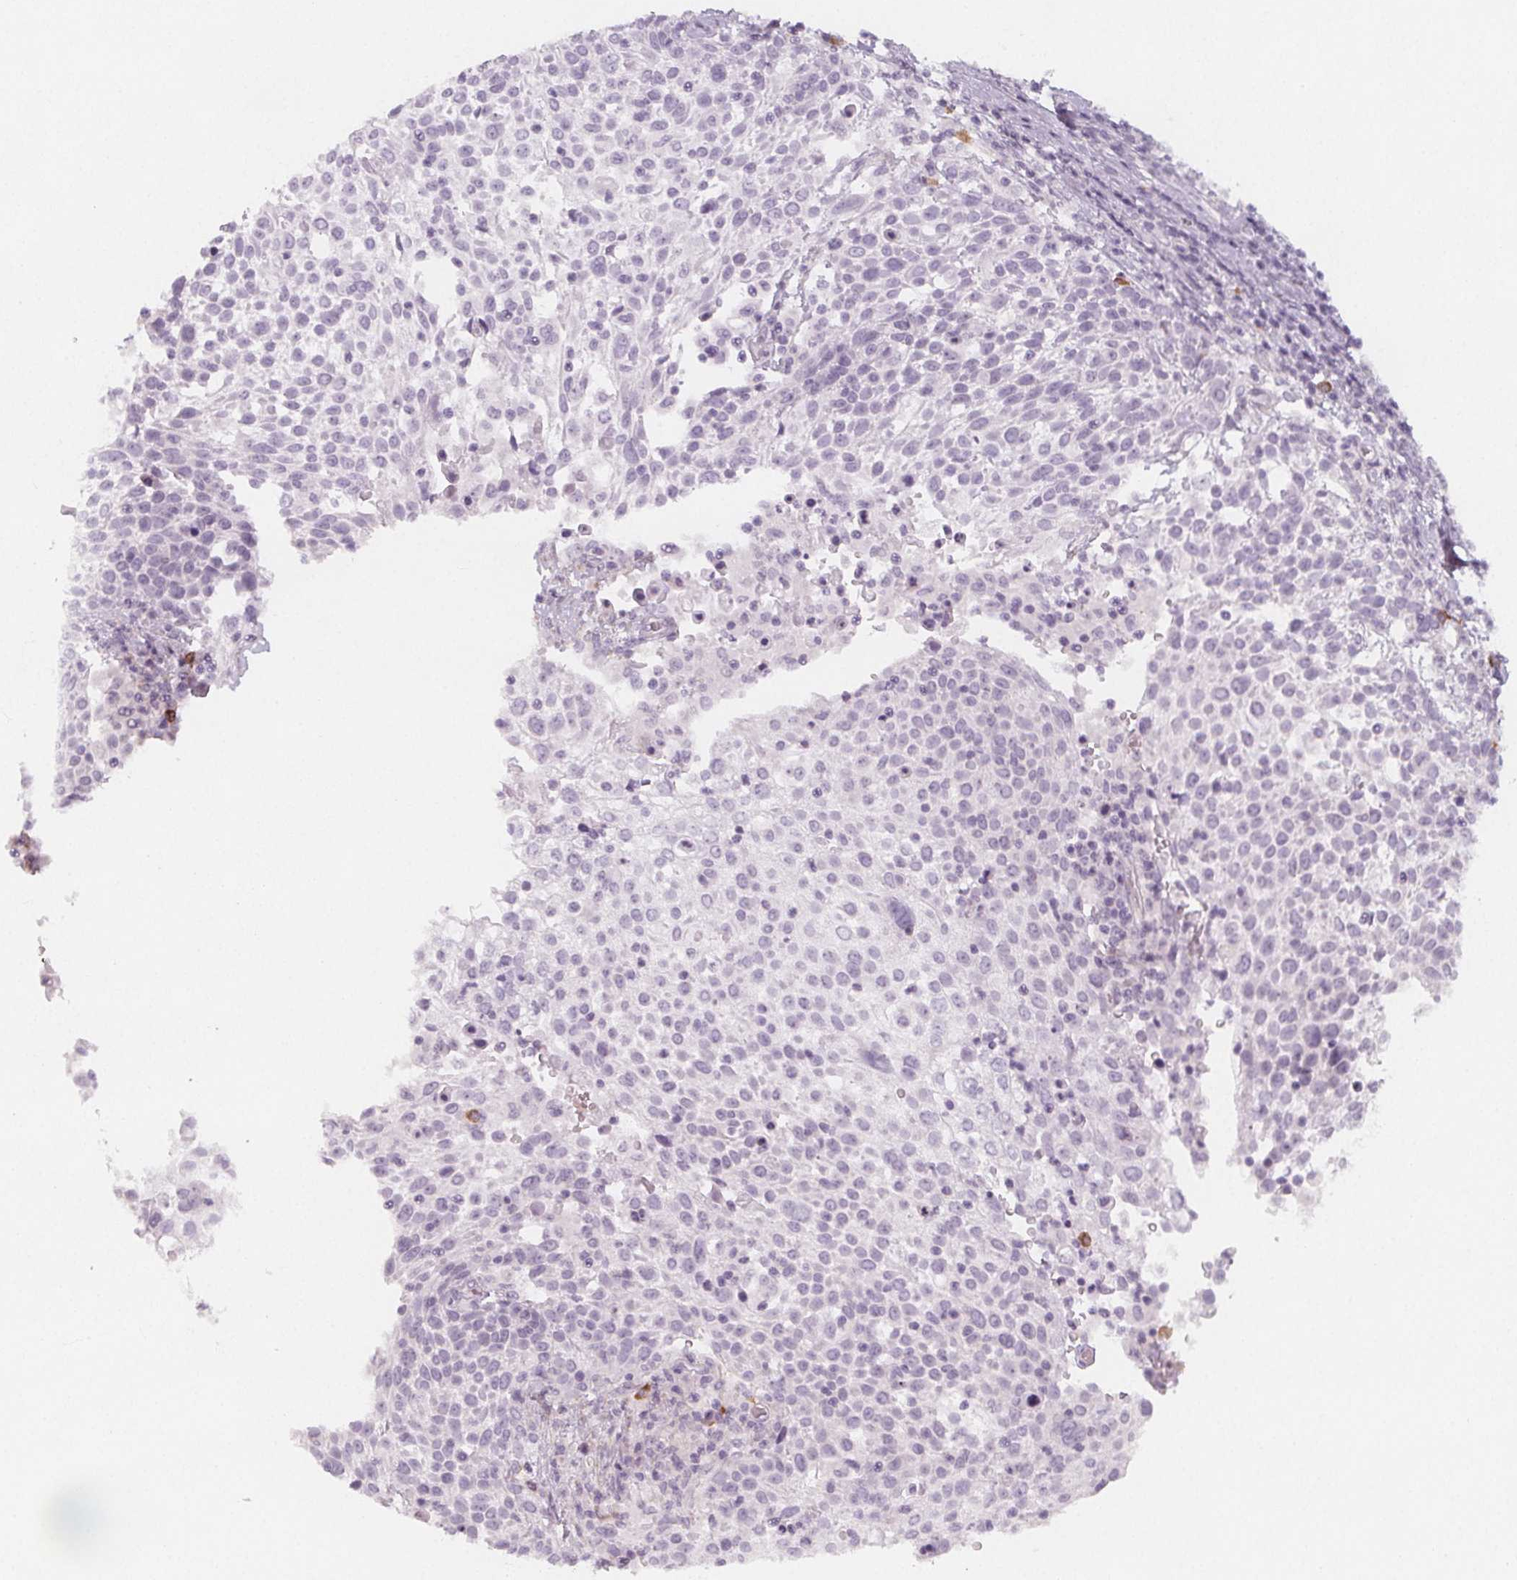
{"staining": {"intensity": "negative", "quantity": "none", "location": "none"}, "tissue": "cervical cancer", "cell_type": "Tumor cells", "image_type": "cancer", "snomed": [{"axis": "morphology", "description": "Squamous cell carcinoma, NOS"}, {"axis": "topography", "description": "Cervix"}], "caption": "Tumor cells show no significant protein positivity in cervical squamous cell carcinoma. The staining is performed using DAB (3,3'-diaminobenzidine) brown chromogen with nuclei counter-stained in using hematoxylin.", "gene": "MAP1A", "patient": {"sex": "female", "age": 61}}